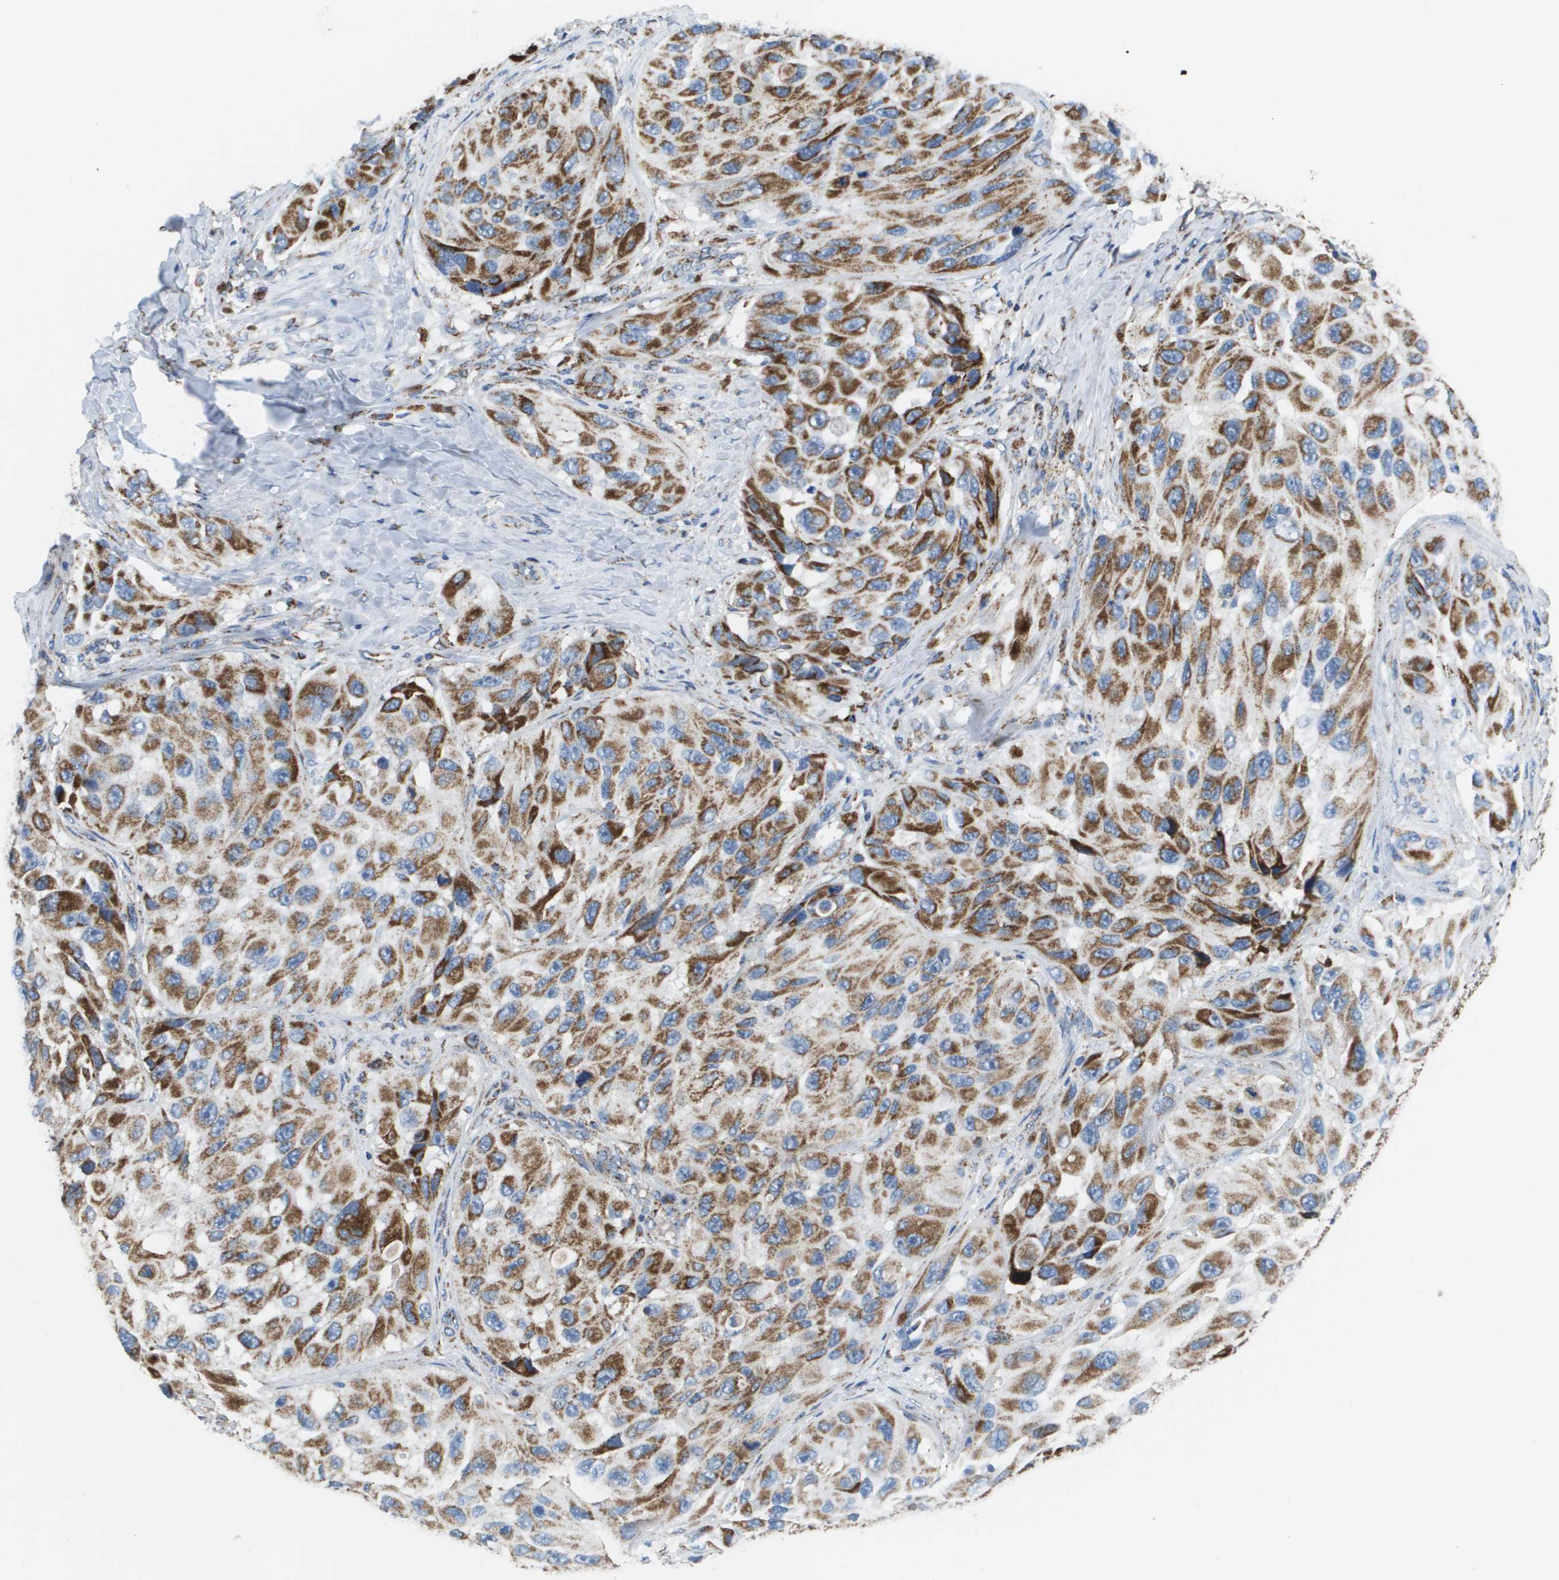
{"staining": {"intensity": "strong", "quantity": ">75%", "location": "cytoplasmic/membranous"}, "tissue": "melanoma", "cell_type": "Tumor cells", "image_type": "cancer", "snomed": [{"axis": "morphology", "description": "Malignant melanoma, NOS"}, {"axis": "topography", "description": "Skin"}], "caption": "The histopathology image displays immunohistochemical staining of melanoma. There is strong cytoplasmic/membranous positivity is identified in approximately >75% of tumor cells.", "gene": "ATP5F1B", "patient": {"sex": "female", "age": 73}}